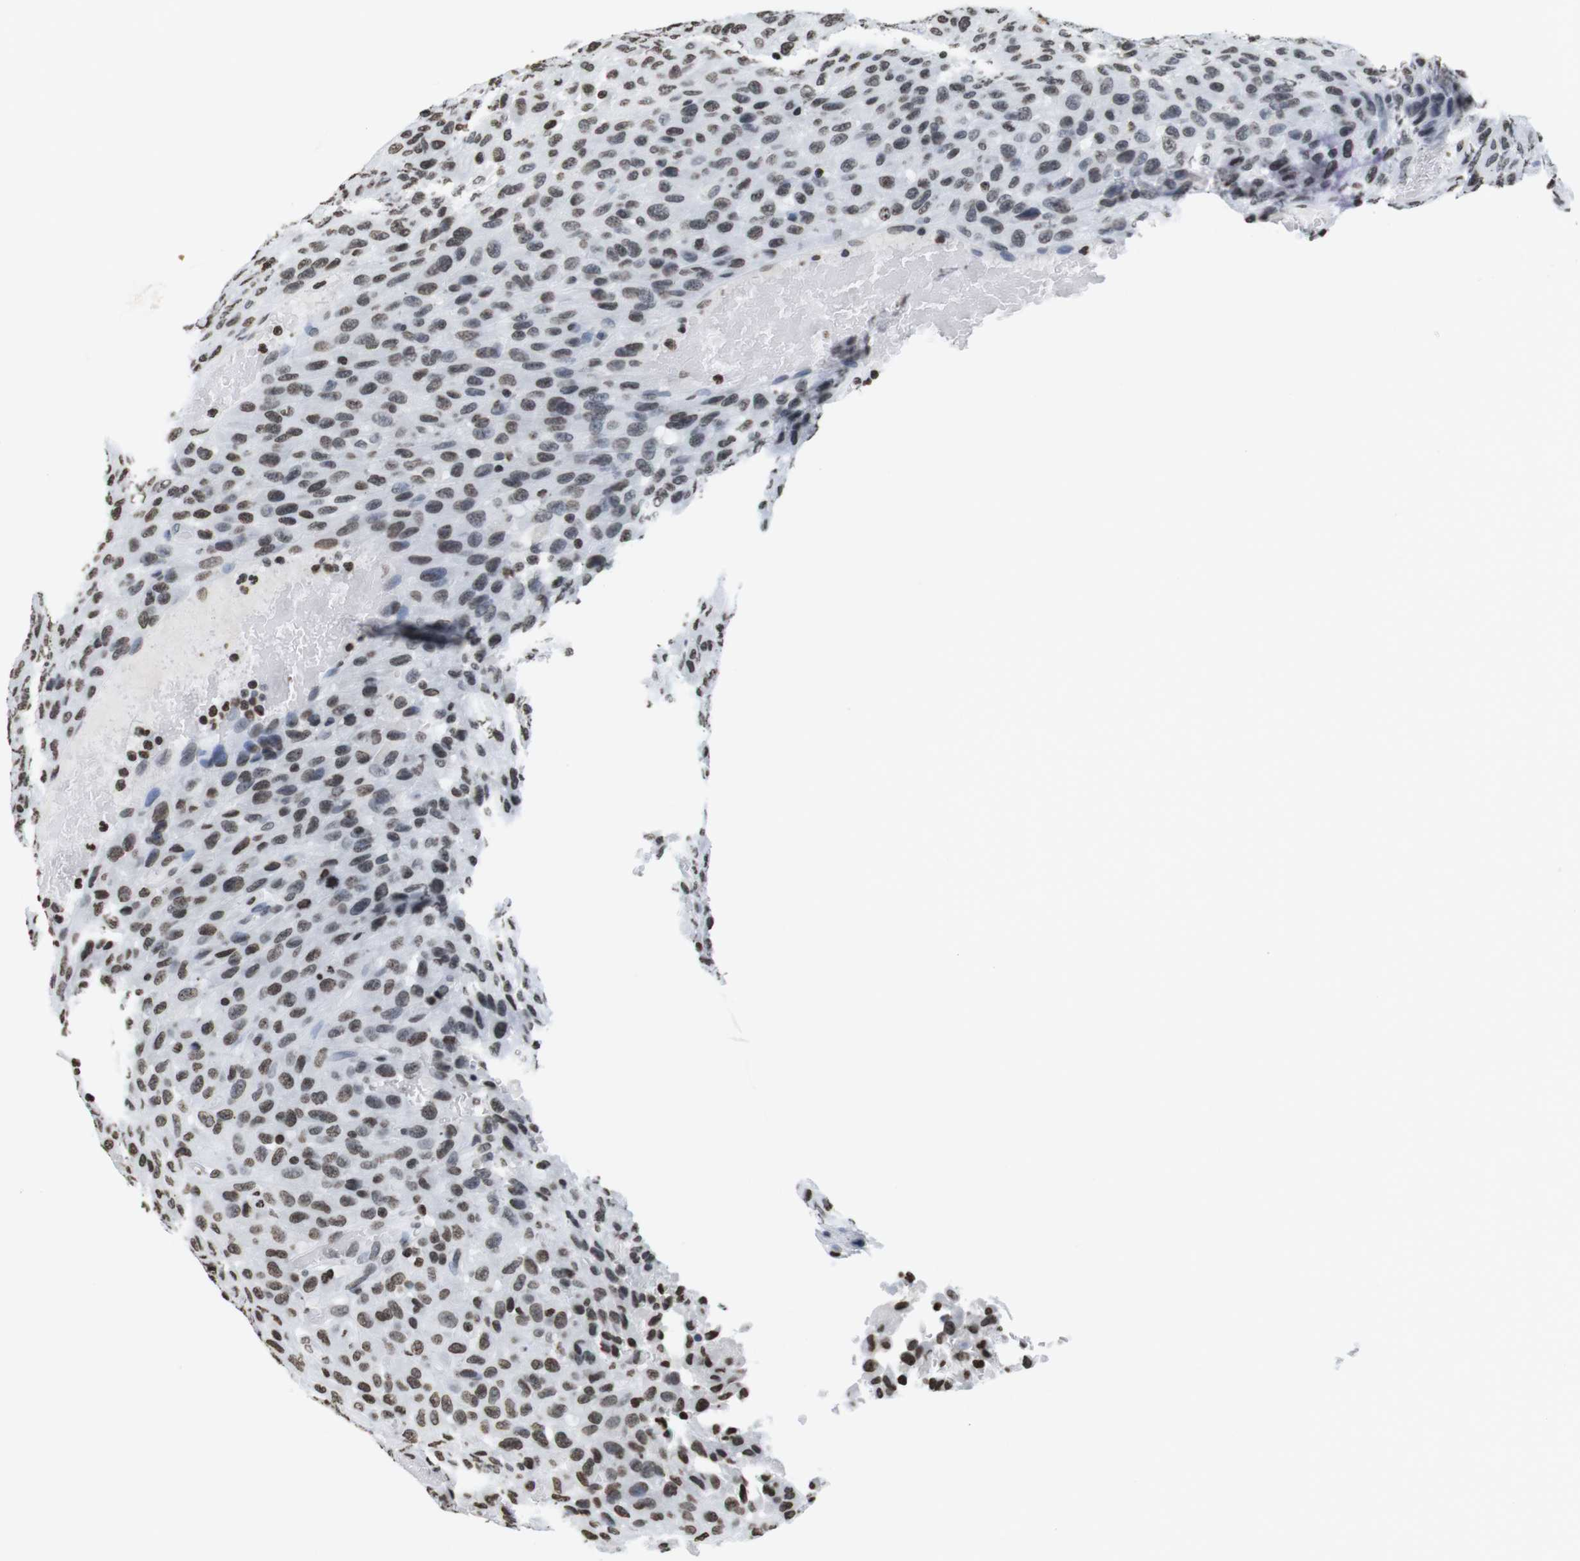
{"staining": {"intensity": "moderate", "quantity": "25%-75%", "location": "nuclear"}, "tissue": "urothelial cancer", "cell_type": "Tumor cells", "image_type": "cancer", "snomed": [{"axis": "morphology", "description": "Urothelial carcinoma, High grade"}, {"axis": "topography", "description": "Urinary bladder"}], "caption": "Human urothelial cancer stained with a protein marker shows moderate staining in tumor cells.", "gene": "BSX", "patient": {"sex": "male", "age": 66}}